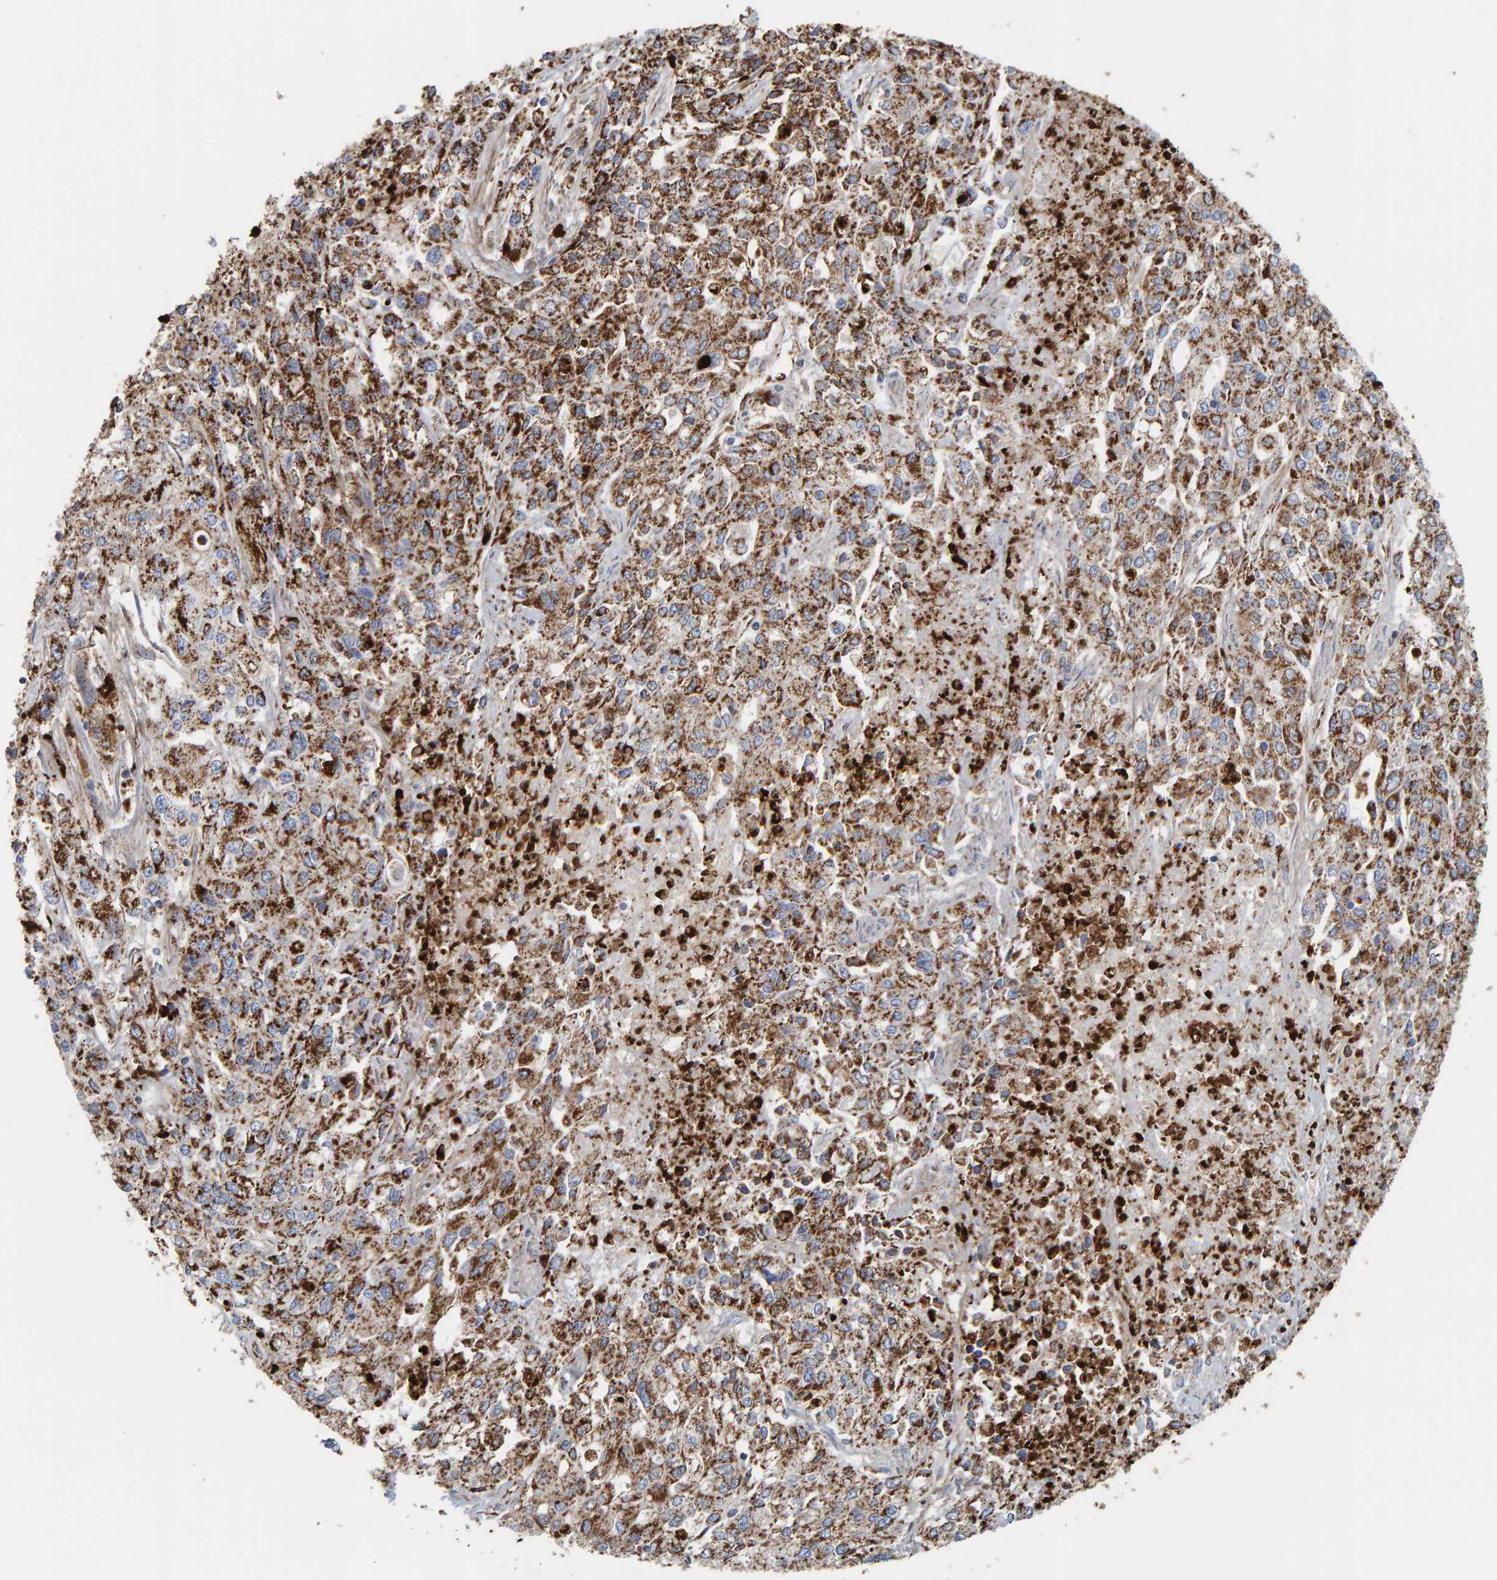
{"staining": {"intensity": "strong", "quantity": ">75%", "location": "cytoplasmic/membranous"}, "tissue": "endometrial cancer", "cell_type": "Tumor cells", "image_type": "cancer", "snomed": [{"axis": "morphology", "description": "Adenocarcinoma, NOS"}, {"axis": "topography", "description": "Endometrium"}], "caption": "There is high levels of strong cytoplasmic/membranous staining in tumor cells of adenocarcinoma (endometrial), as demonstrated by immunohistochemical staining (brown color).", "gene": "B9D1", "patient": {"sex": "female", "age": 49}}